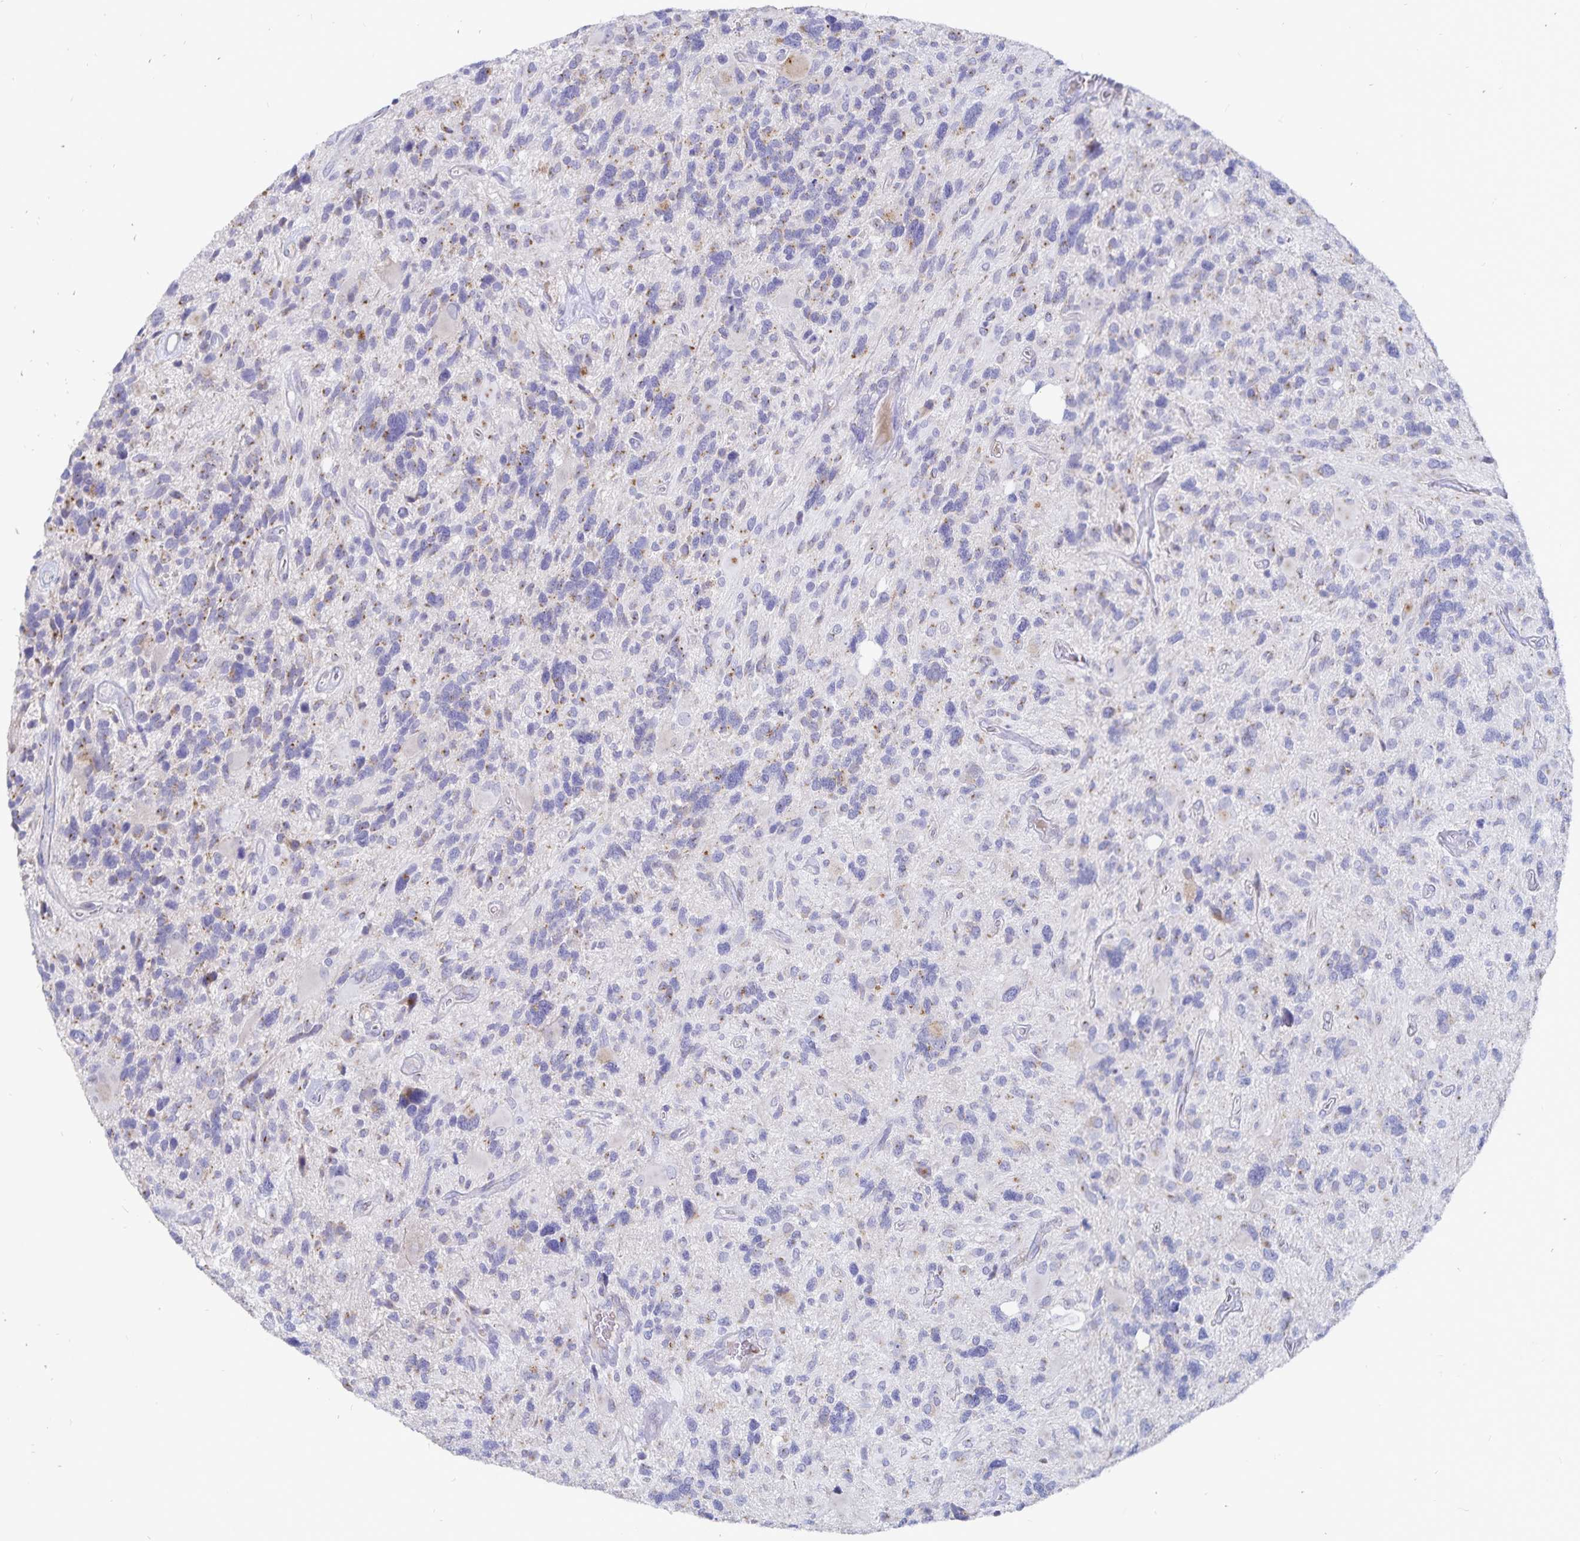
{"staining": {"intensity": "weak", "quantity": "<25%", "location": "cytoplasmic/membranous"}, "tissue": "glioma", "cell_type": "Tumor cells", "image_type": "cancer", "snomed": [{"axis": "morphology", "description": "Glioma, malignant, High grade"}, {"axis": "topography", "description": "Brain"}], "caption": "Immunohistochemistry (IHC) of glioma demonstrates no staining in tumor cells.", "gene": "PKHD1", "patient": {"sex": "male", "age": 49}}